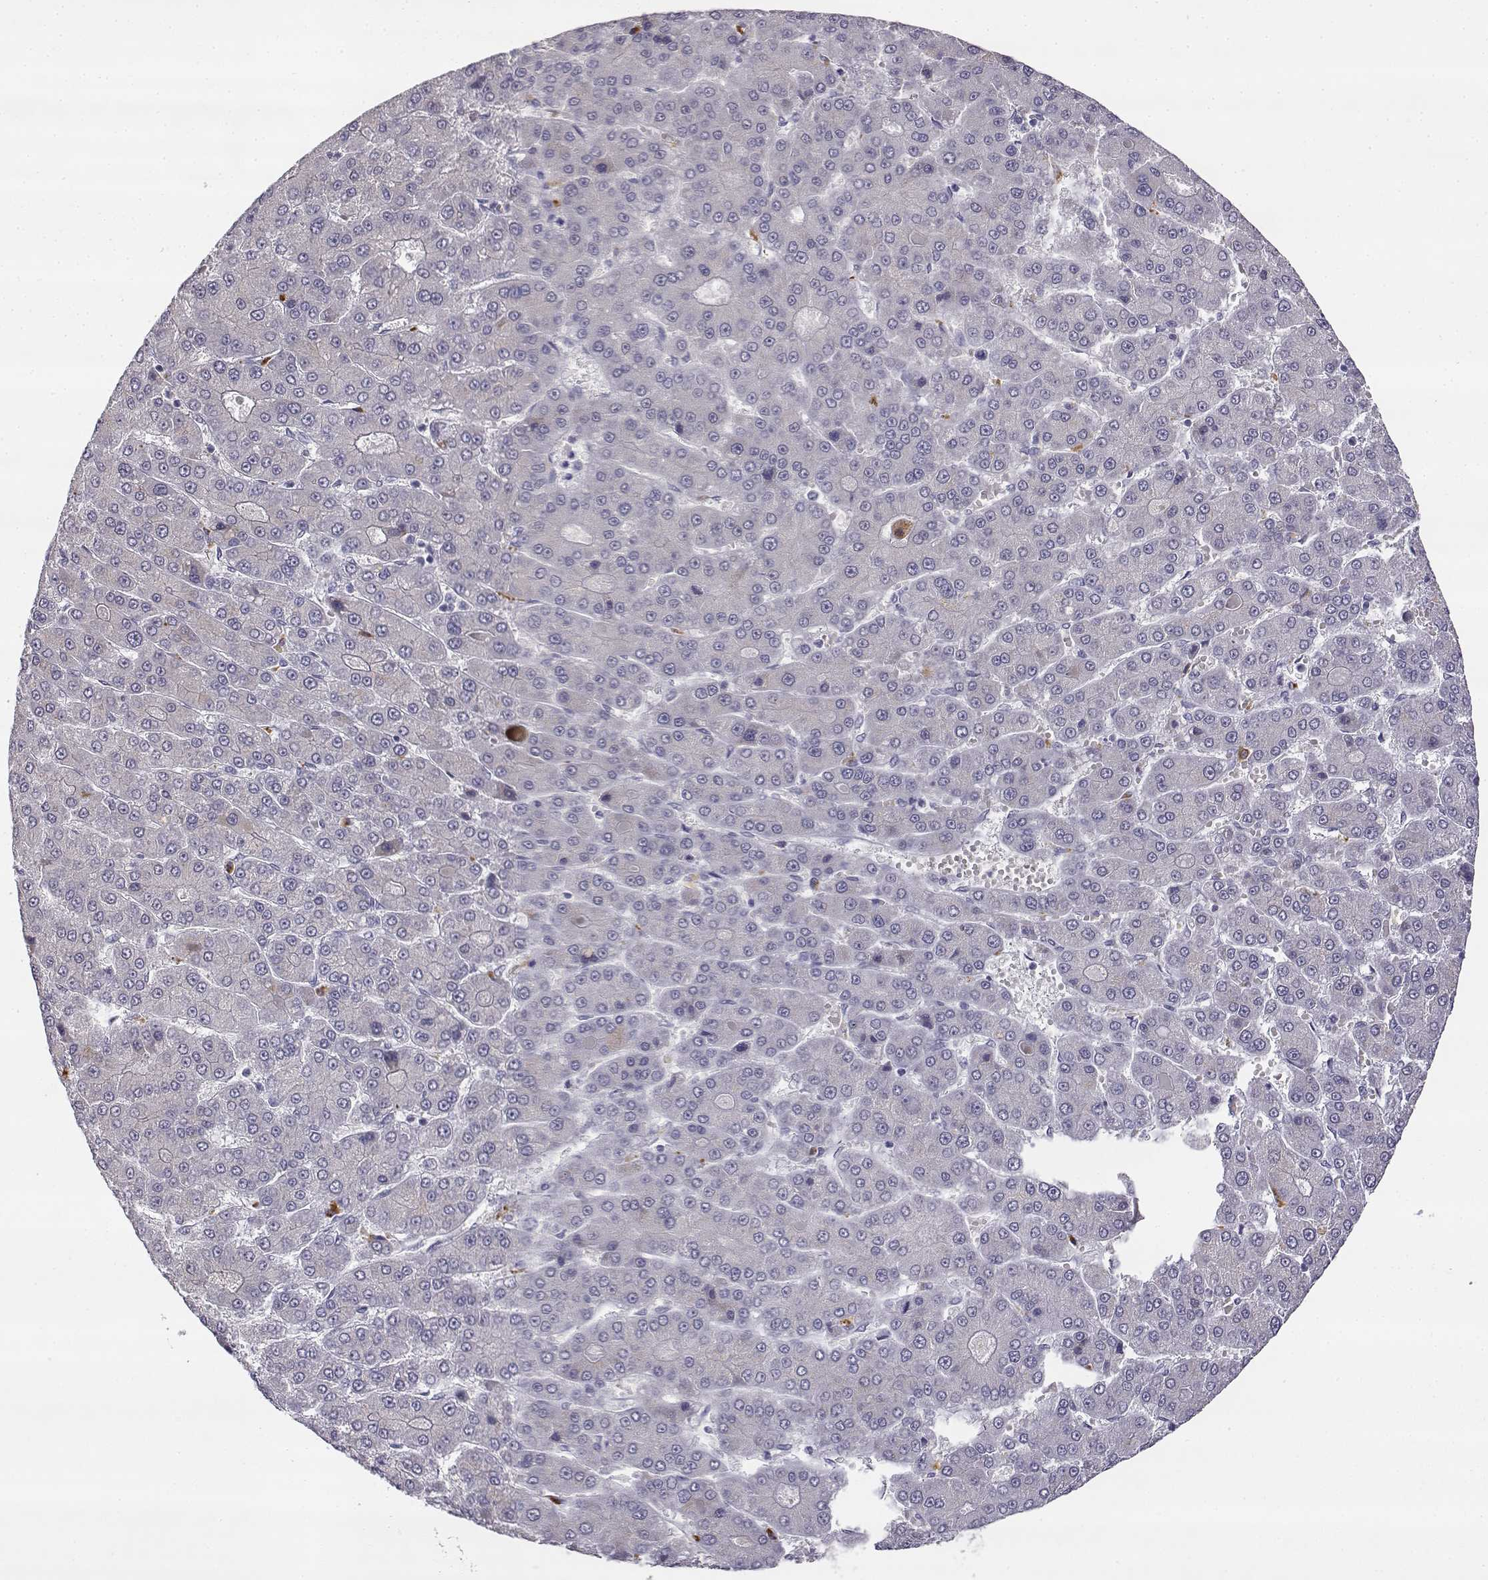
{"staining": {"intensity": "negative", "quantity": "none", "location": "none"}, "tissue": "liver cancer", "cell_type": "Tumor cells", "image_type": "cancer", "snomed": [{"axis": "morphology", "description": "Carcinoma, Hepatocellular, NOS"}, {"axis": "topography", "description": "Liver"}], "caption": "This is an IHC micrograph of human liver hepatocellular carcinoma. There is no staining in tumor cells.", "gene": "VGF", "patient": {"sex": "male", "age": 70}}